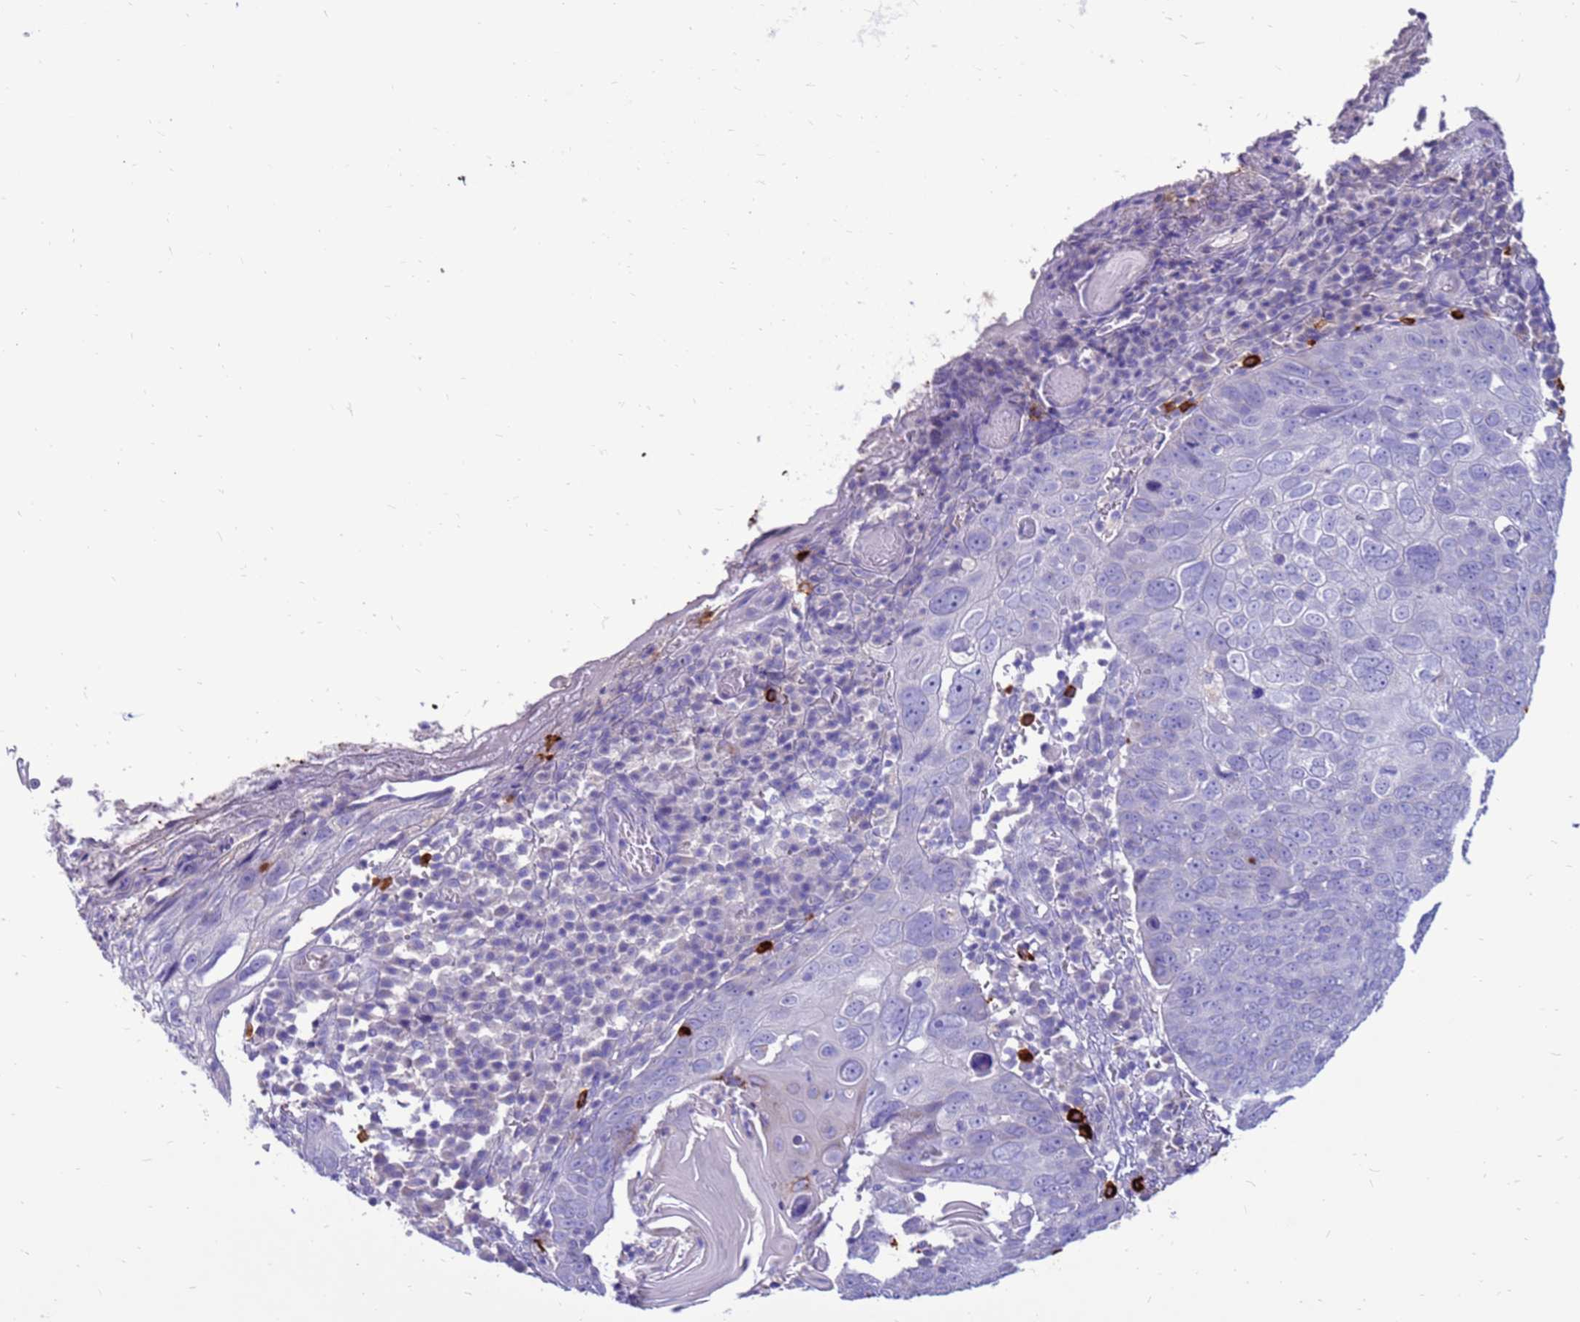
{"staining": {"intensity": "negative", "quantity": "none", "location": "none"}, "tissue": "skin cancer", "cell_type": "Tumor cells", "image_type": "cancer", "snomed": [{"axis": "morphology", "description": "Squamous cell carcinoma, NOS"}, {"axis": "topography", "description": "Skin"}], "caption": "The immunohistochemistry (IHC) photomicrograph has no significant positivity in tumor cells of skin squamous cell carcinoma tissue. (DAB immunohistochemistry (IHC) visualized using brightfield microscopy, high magnification).", "gene": "PDE10A", "patient": {"sex": "male", "age": 71}}